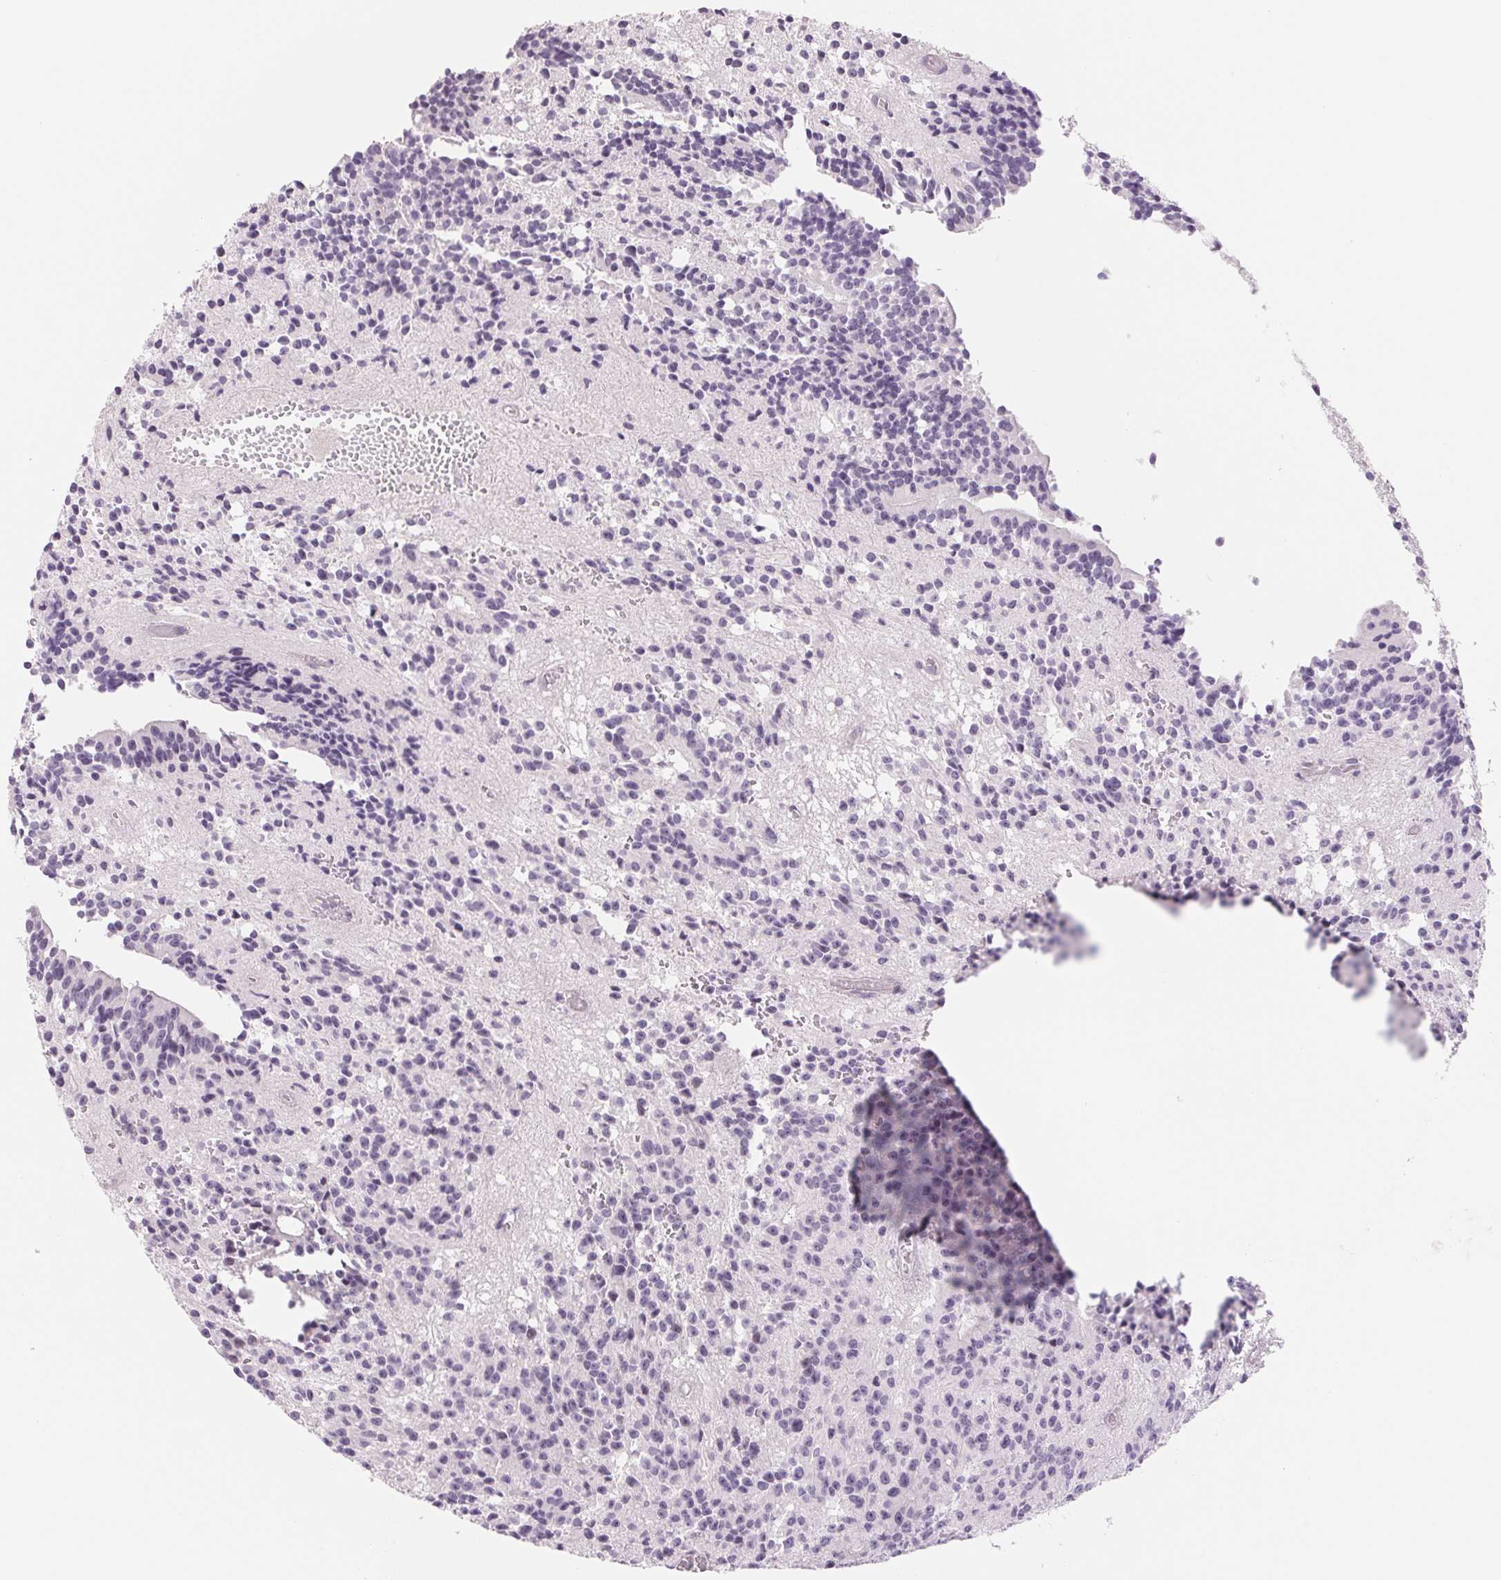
{"staining": {"intensity": "negative", "quantity": "none", "location": "none"}, "tissue": "glioma", "cell_type": "Tumor cells", "image_type": "cancer", "snomed": [{"axis": "morphology", "description": "Glioma, malignant, Low grade"}, {"axis": "topography", "description": "Brain"}], "caption": "Malignant low-grade glioma stained for a protein using IHC reveals no expression tumor cells.", "gene": "CCDC168", "patient": {"sex": "male", "age": 31}}